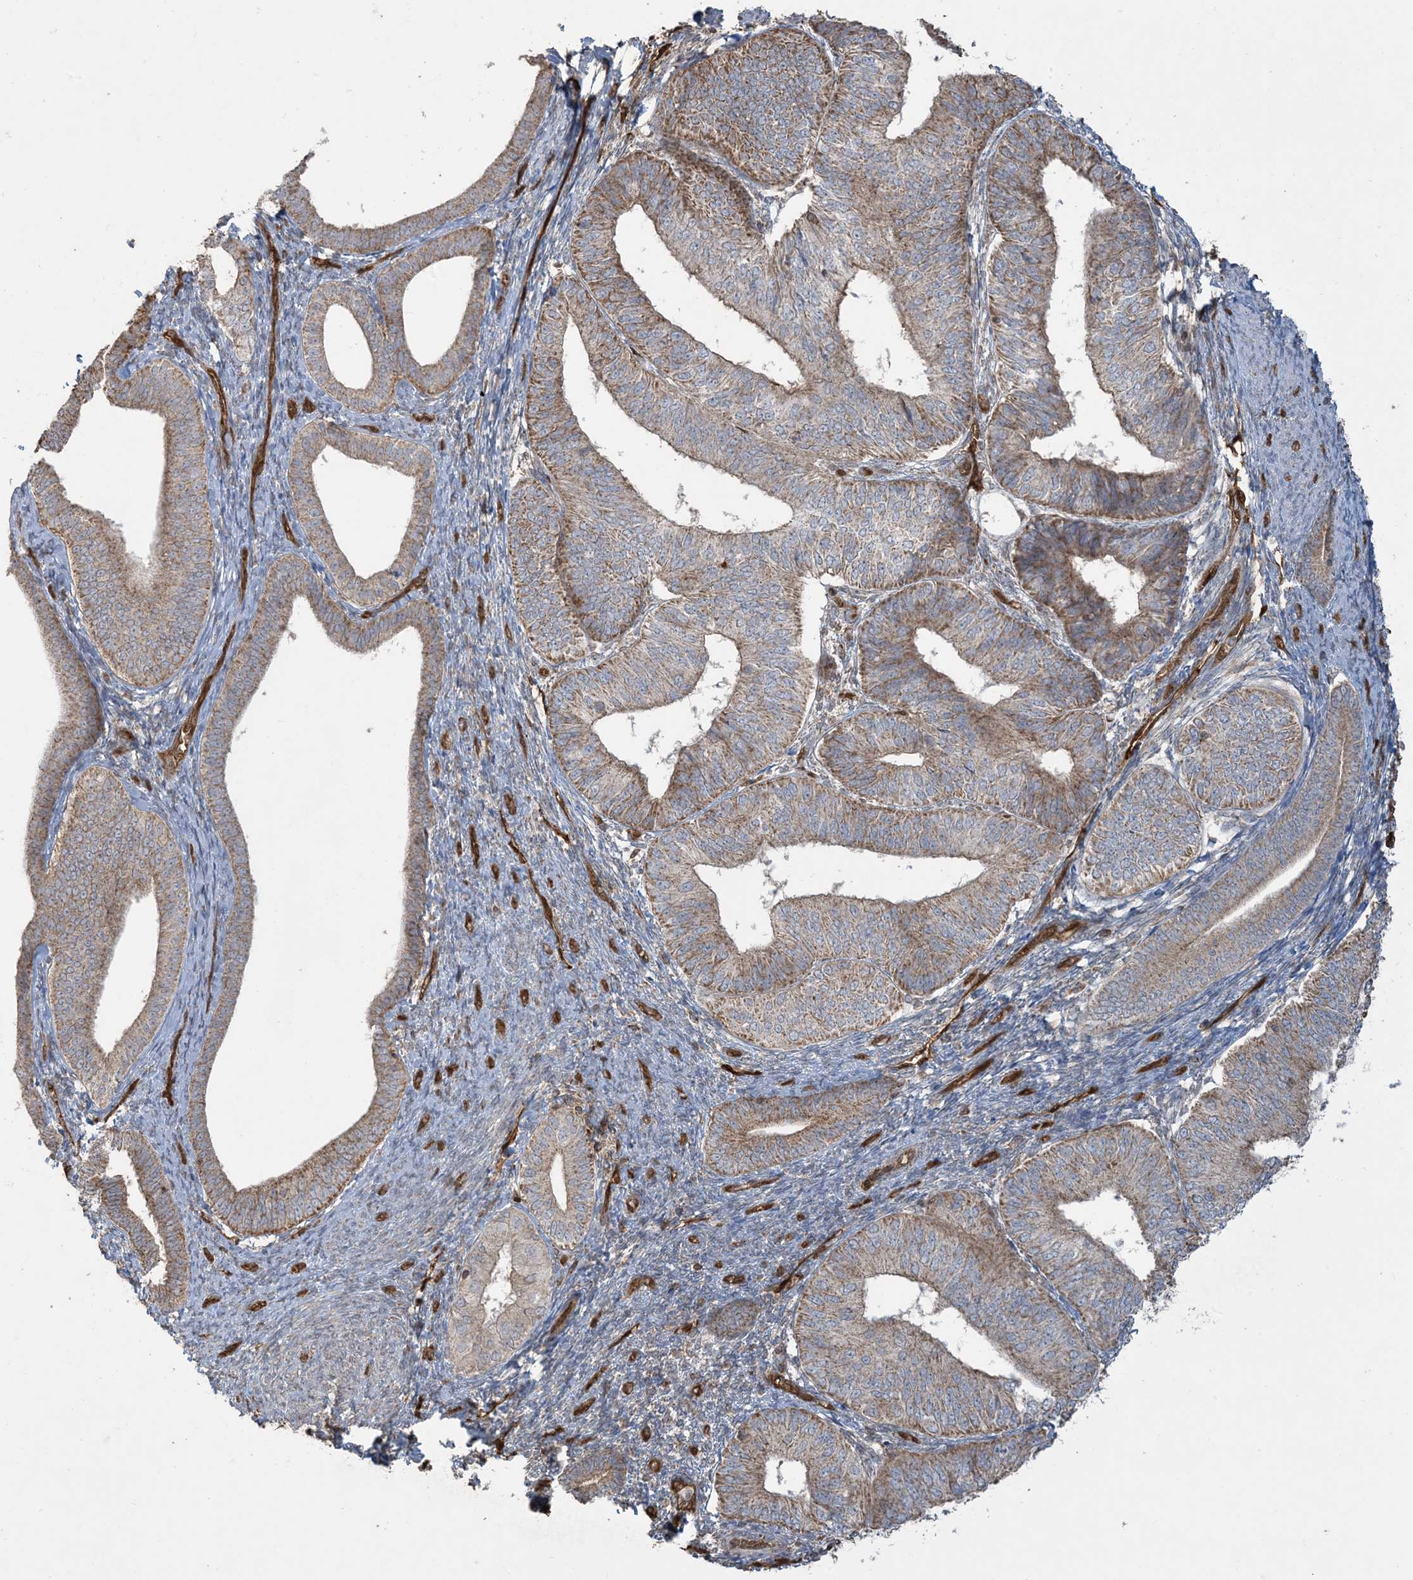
{"staining": {"intensity": "moderate", "quantity": ">75%", "location": "cytoplasmic/membranous"}, "tissue": "endometrial cancer", "cell_type": "Tumor cells", "image_type": "cancer", "snomed": [{"axis": "morphology", "description": "Adenocarcinoma, NOS"}, {"axis": "topography", "description": "Endometrium"}], "caption": "A histopathology image showing moderate cytoplasmic/membranous expression in approximately >75% of tumor cells in endometrial cancer, as visualized by brown immunohistochemical staining.", "gene": "PPM1F", "patient": {"sex": "female", "age": 58}}